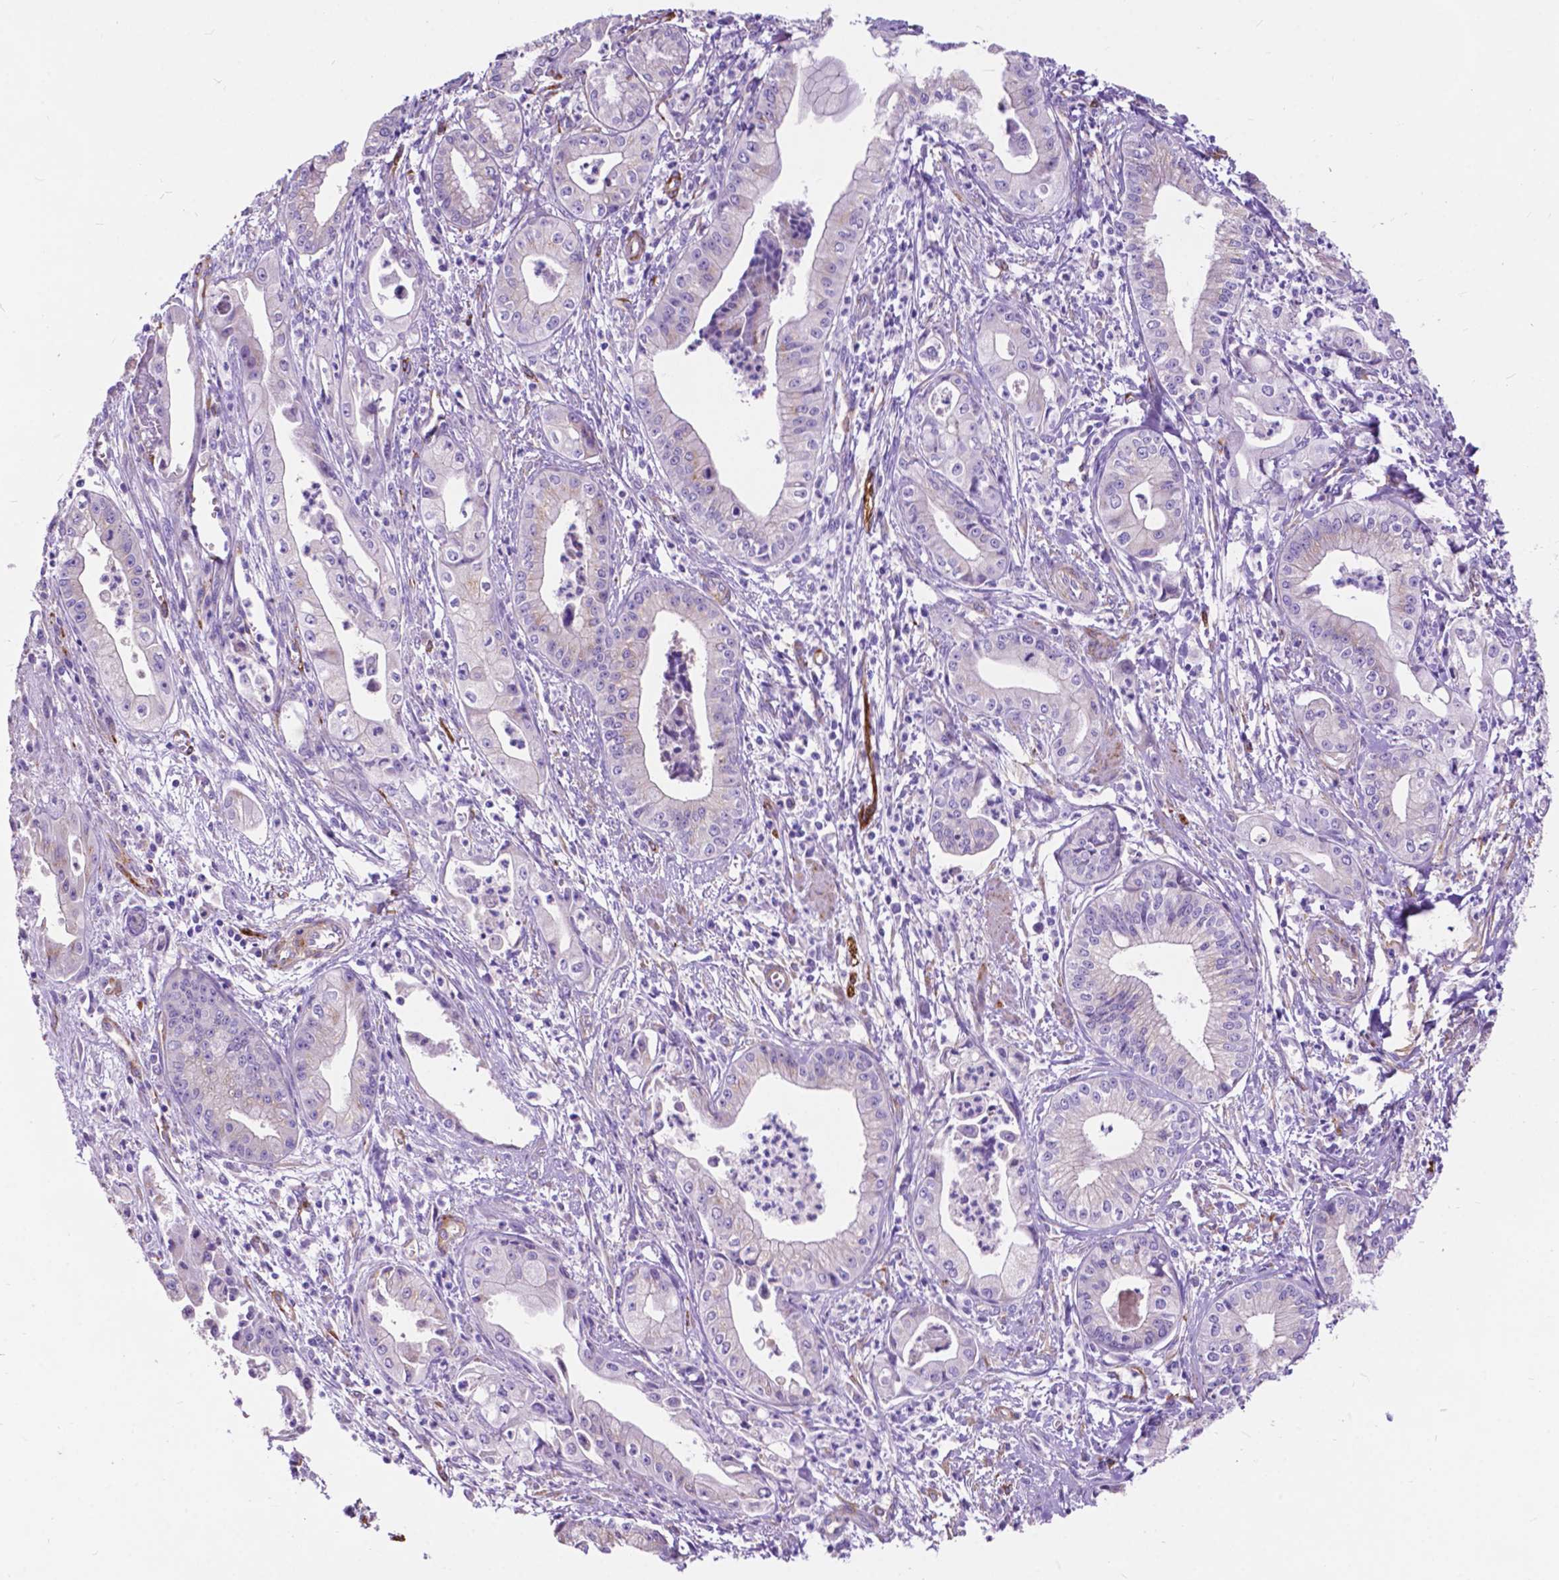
{"staining": {"intensity": "negative", "quantity": "none", "location": "none"}, "tissue": "pancreatic cancer", "cell_type": "Tumor cells", "image_type": "cancer", "snomed": [{"axis": "morphology", "description": "Adenocarcinoma, NOS"}, {"axis": "topography", "description": "Pancreas"}], "caption": "This is an IHC image of pancreatic adenocarcinoma. There is no positivity in tumor cells.", "gene": "PCDHA12", "patient": {"sex": "female", "age": 65}}